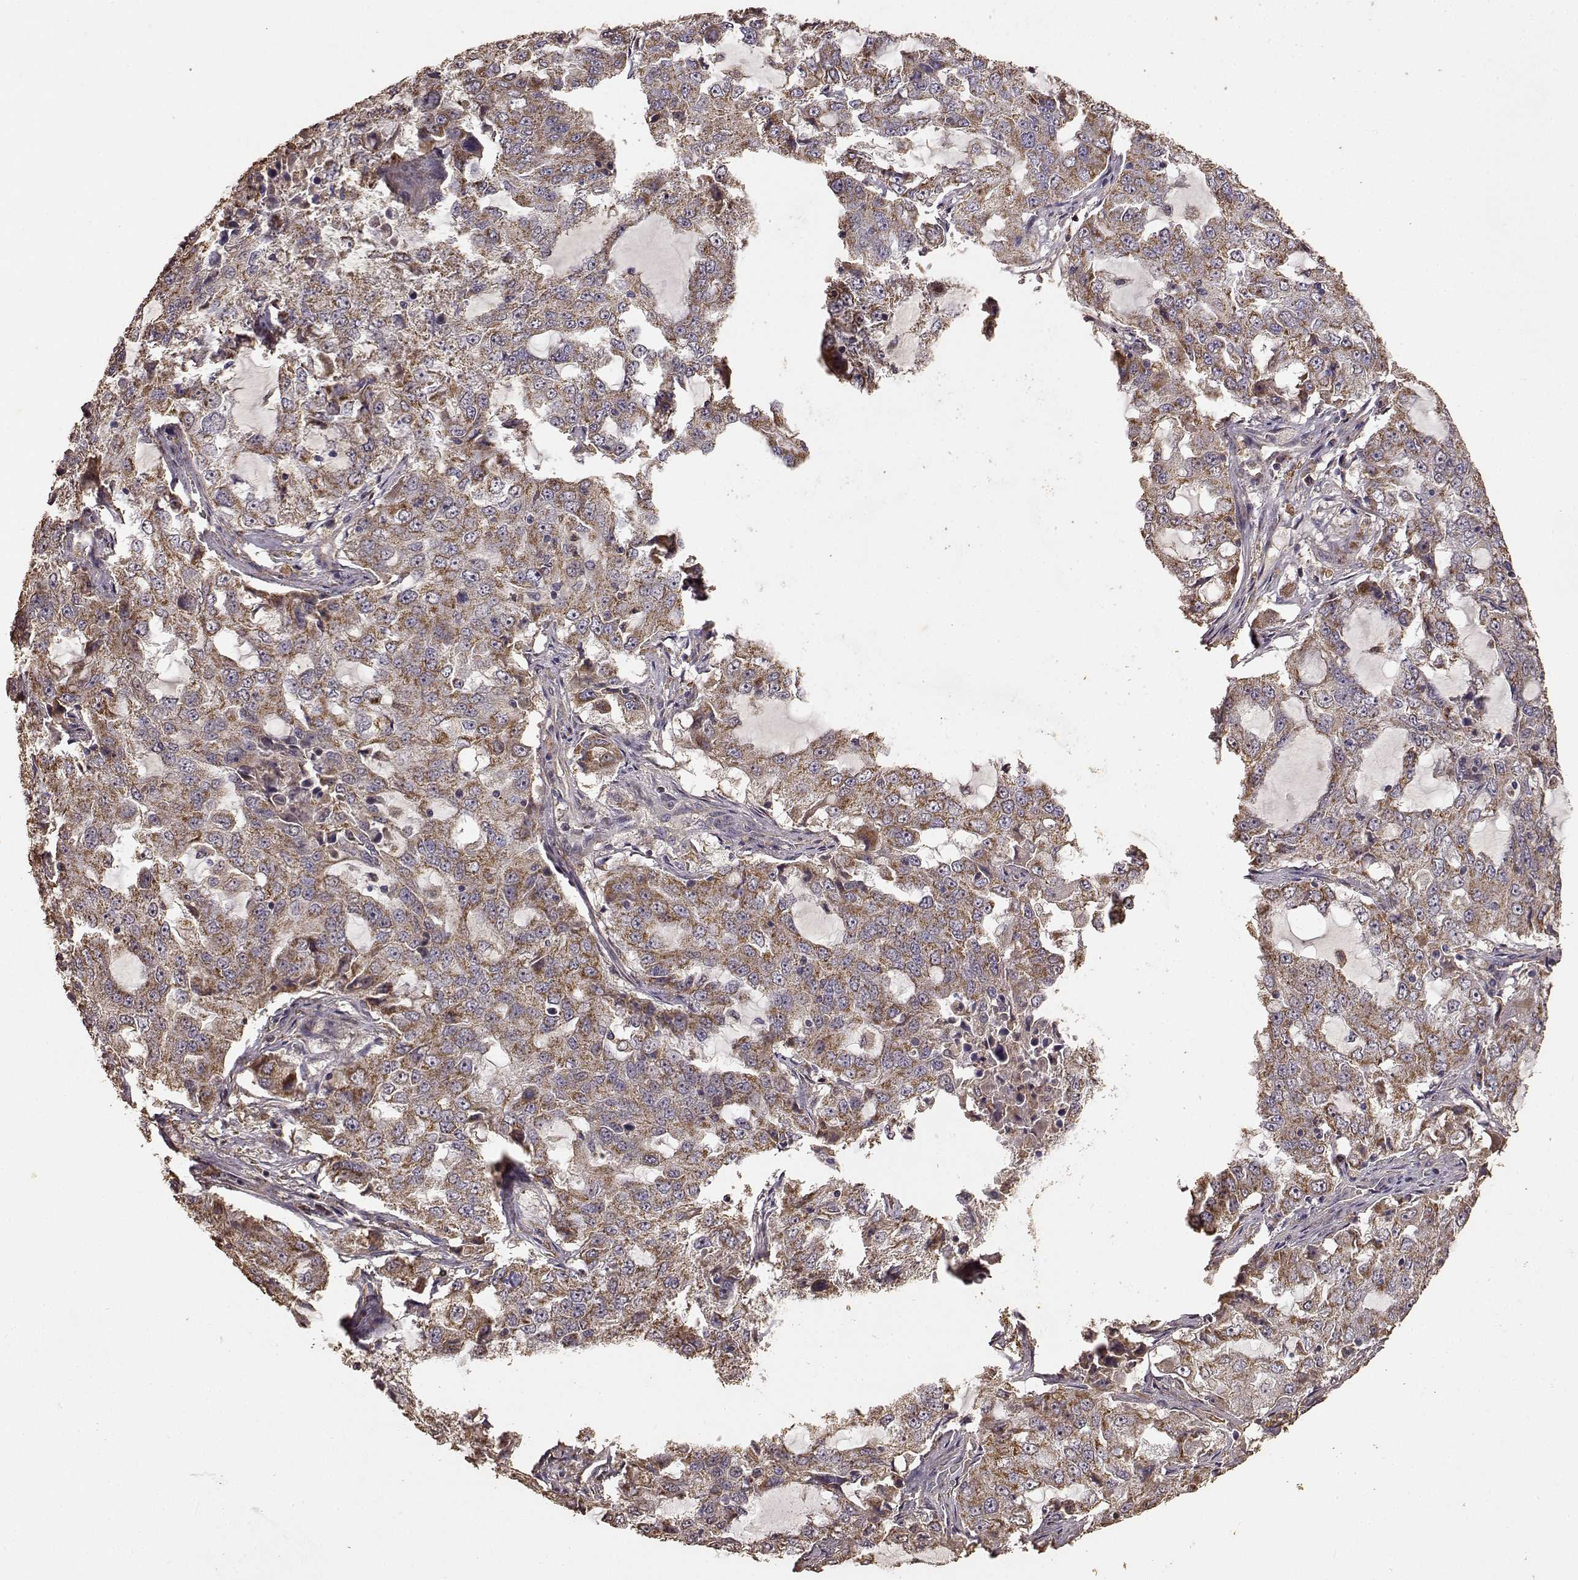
{"staining": {"intensity": "moderate", "quantity": ">75%", "location": "cytoplasmic/membranous"}, "tissue": "lung cancer", "cell_type": "Tumor cells", "image_type": "cancer", "snomed": [{"axis": "morphology", "description": "Adenocarcinoma, NOS"}, {"axis": "topography", "description": "Lung"}], "caption": "The immunohistochemical stain labels moderate cytoplasmic/membranous staining in tumor cells of adenocarcinoma (lung) tissue.", "gene": "PTGES2", "patient": {"sex": "female", "age": 61}}